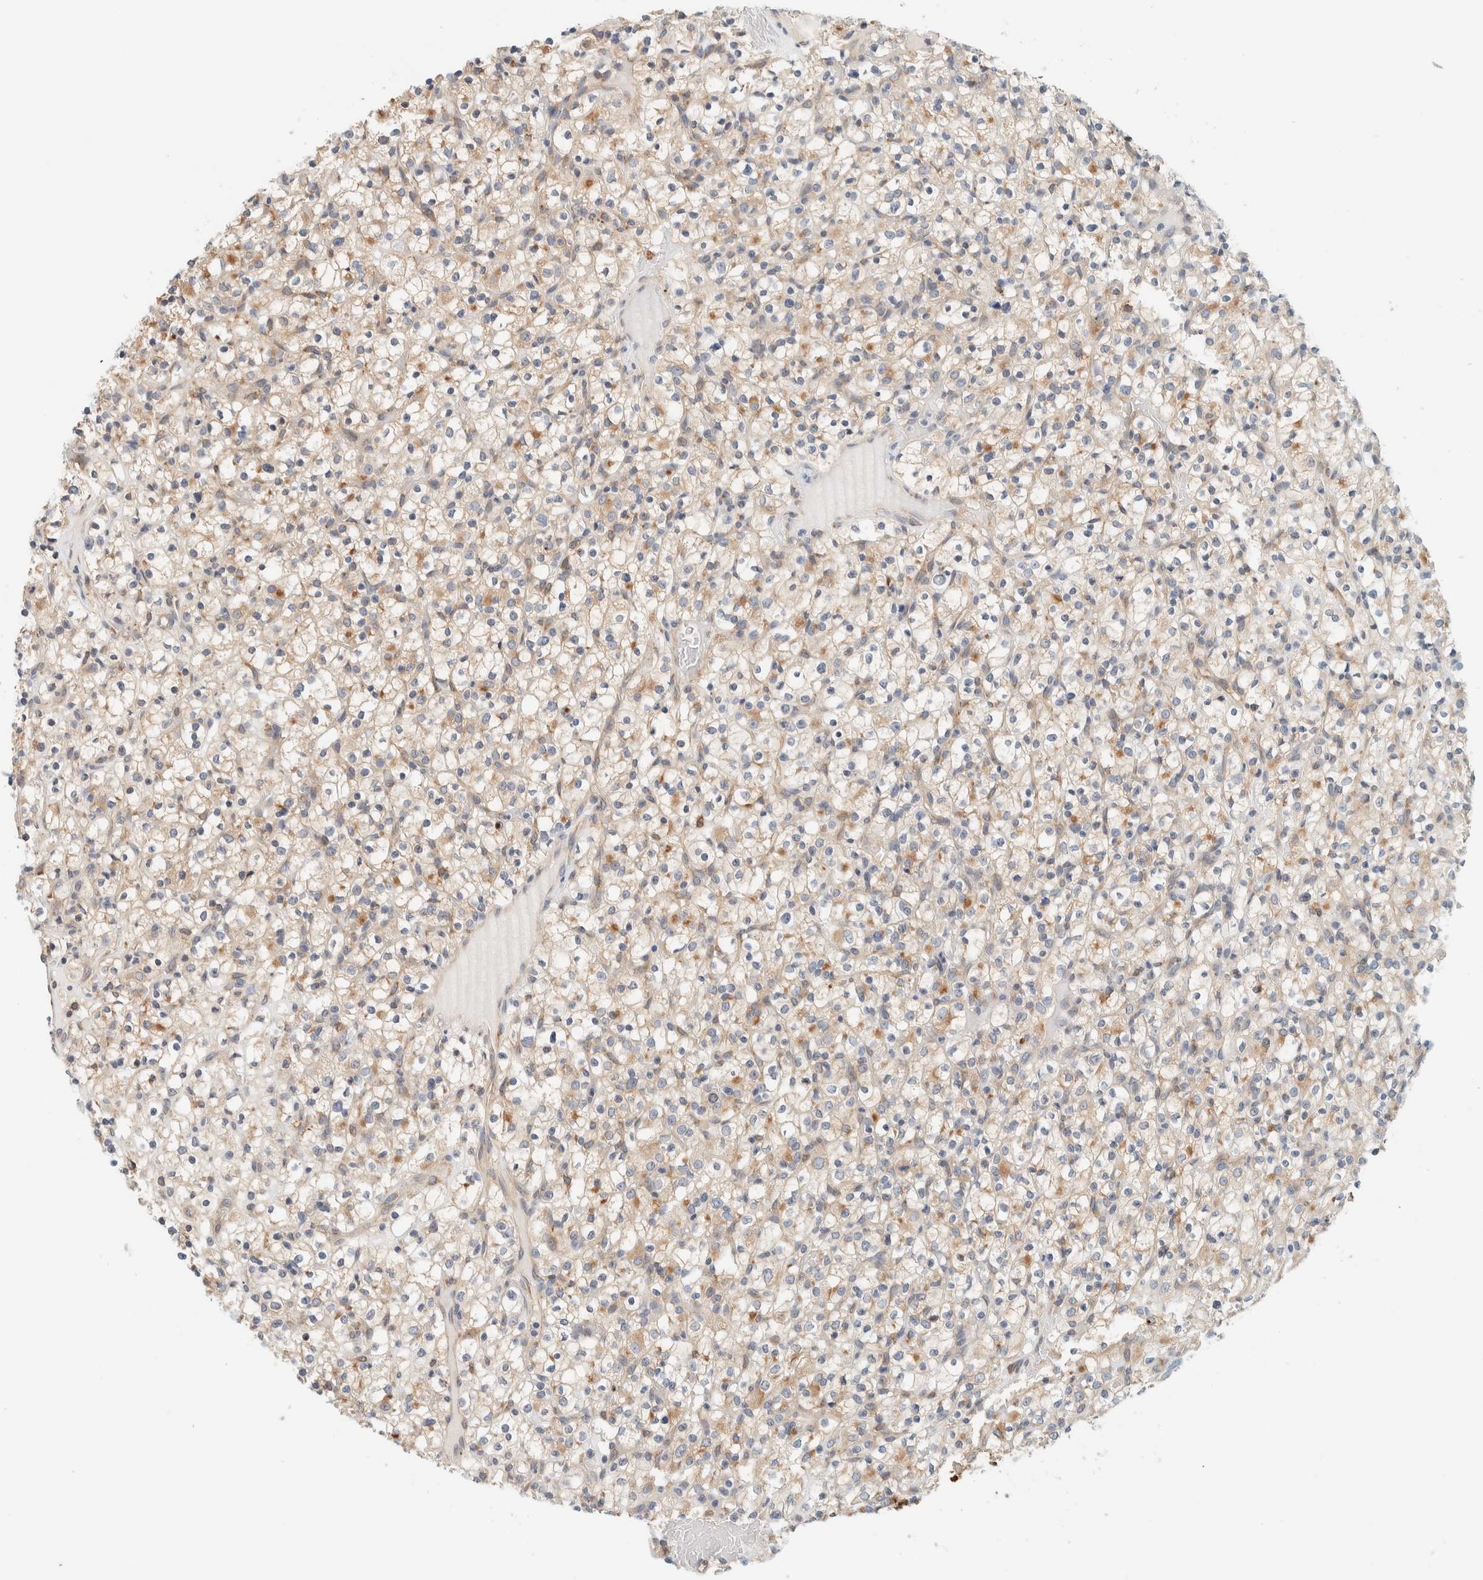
{"staining": {"intensity": "weak", "quantity": "<25%", "location": "cytoplasmic/membranous"}, "tissue": "renal cancer", "cell_type": "Tumor cells", "image_type": "cancer", "snomed": [{"axis": "morphology", "description": "Normal tissue, NOS"}, {"axis": "morphology", "description": "Adenocarcinoma, NOS"}, {"axis": "topography", "description": "Kidney"}], "caption": "A high-resolution micrograph shows IHC staining of renal adenocarcinoma, which shows no significant staining in tumor cells.", "gene": "SUMF2", "patient": {"sex": "female", "age": 72}}